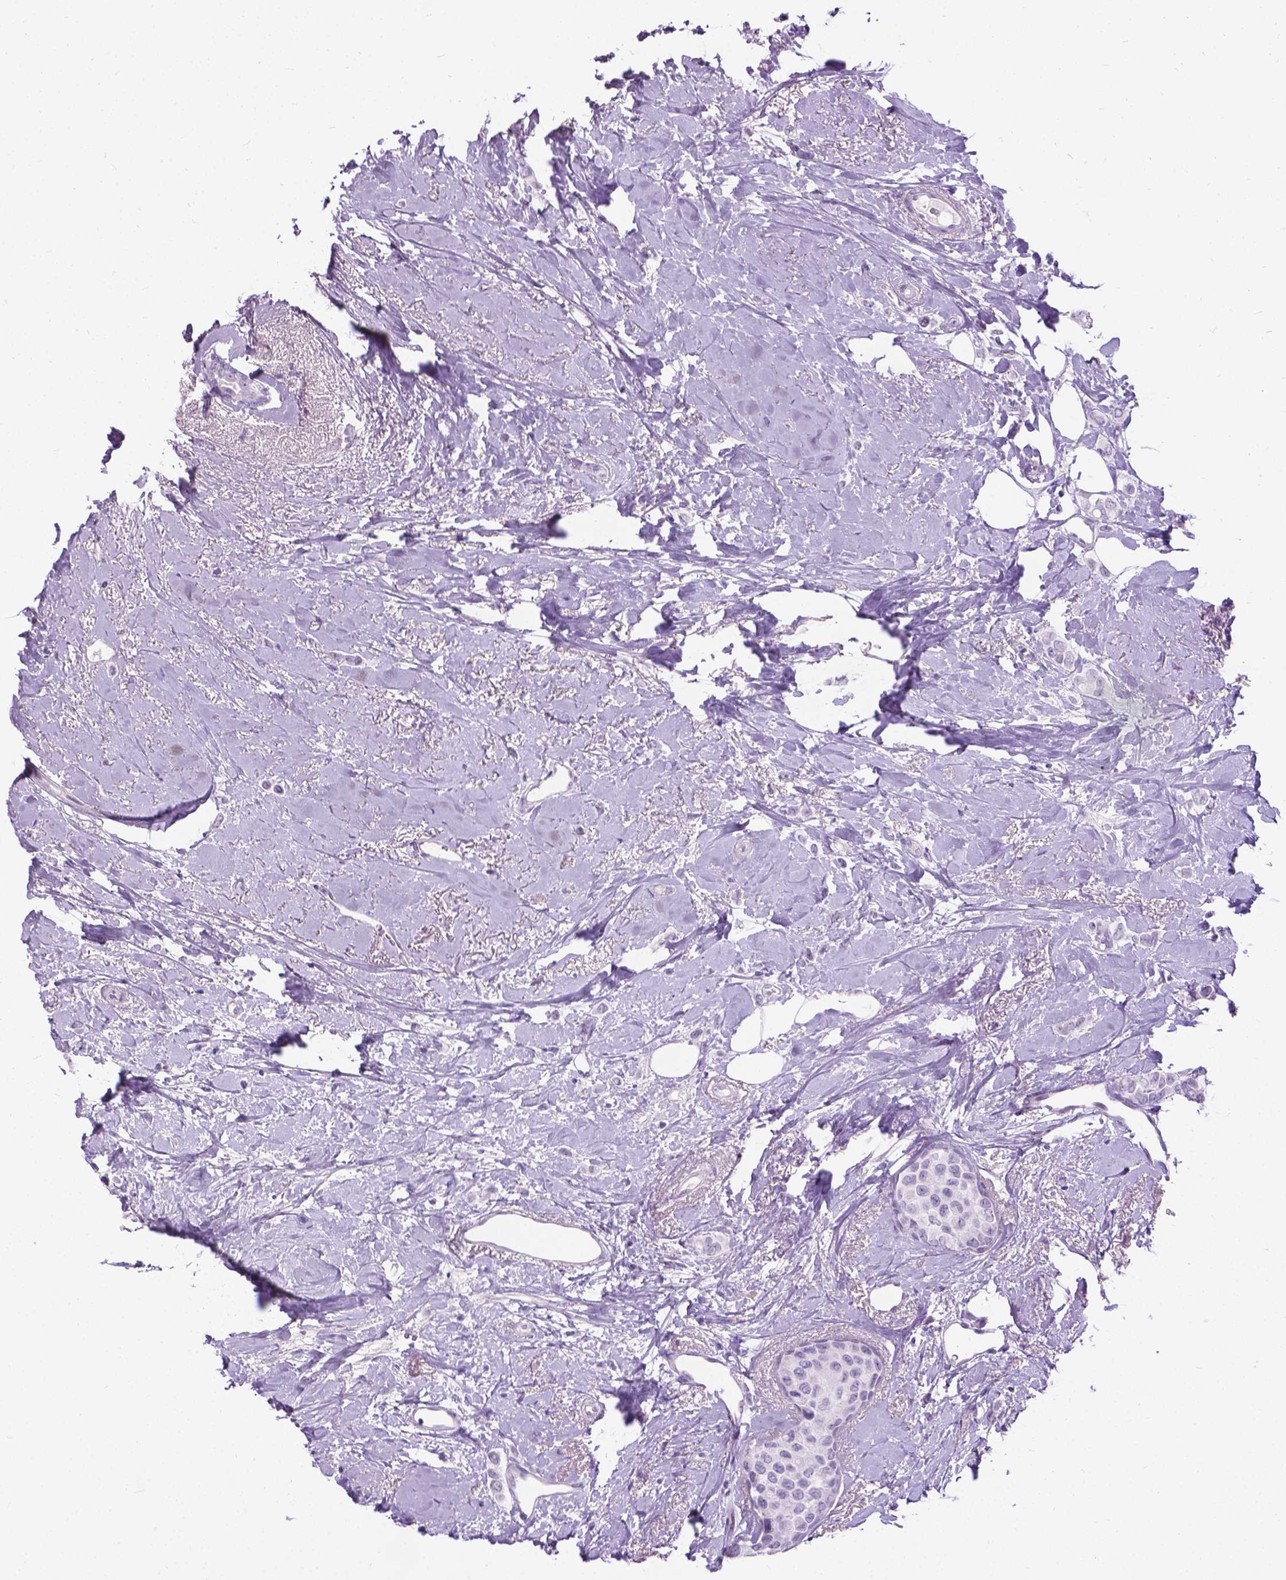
{"staining": {"intensity": "negative", "quantity": "none", "location": "none"}, "tissue": "breast cancer", "cell_type": "Tumor cells", "image_type": "cancer", "snomed": [{"axis": "morphology", "description": "Lobular carcinoma"}, {"axis": "topography", "description": "Breast"}], "caption": "This is an IHC histopathology image of human lobular carcinoma (breast). There is no staining in tumor cells.", "gene": "PROB1", "patient": {"sex": "female", "age": 66}}